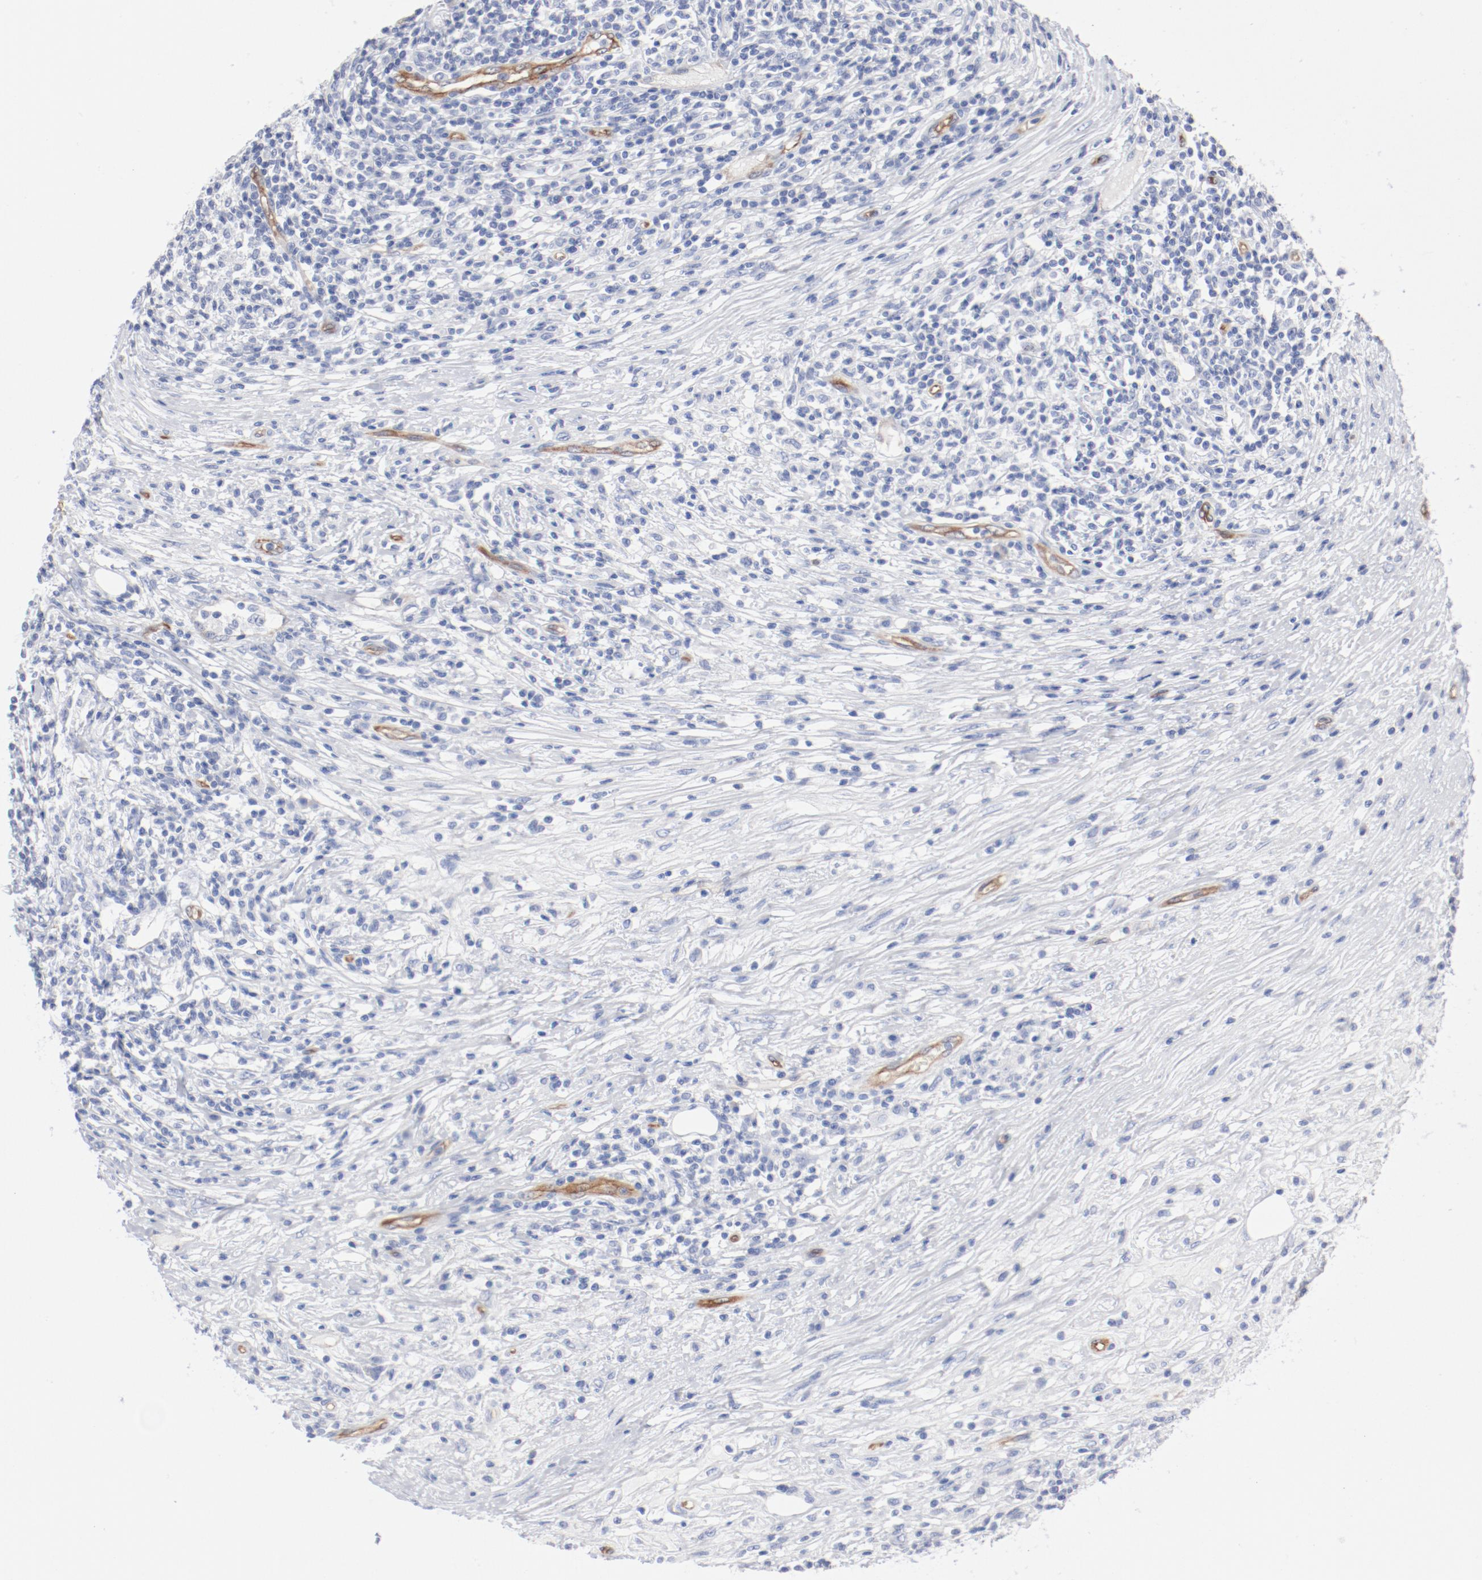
{"staining": {"intensity": "negative", "quantity": "none", "location": "none"}, "tissue": "lymphoma", "cell_type": "Tumor cells", "image_type": "cancer", "snomed": [{"axis": "morphology", "description": "Malignant lymphoma, non-Hodgkin's type, High grade"}, {"axis": "topography", "description": "Lymph node"}], "caption": "Tumor cells show no significant positivity in lymphoma.", "gene": "SHANK3", "patient": {"sex": "female", "age": 84}}